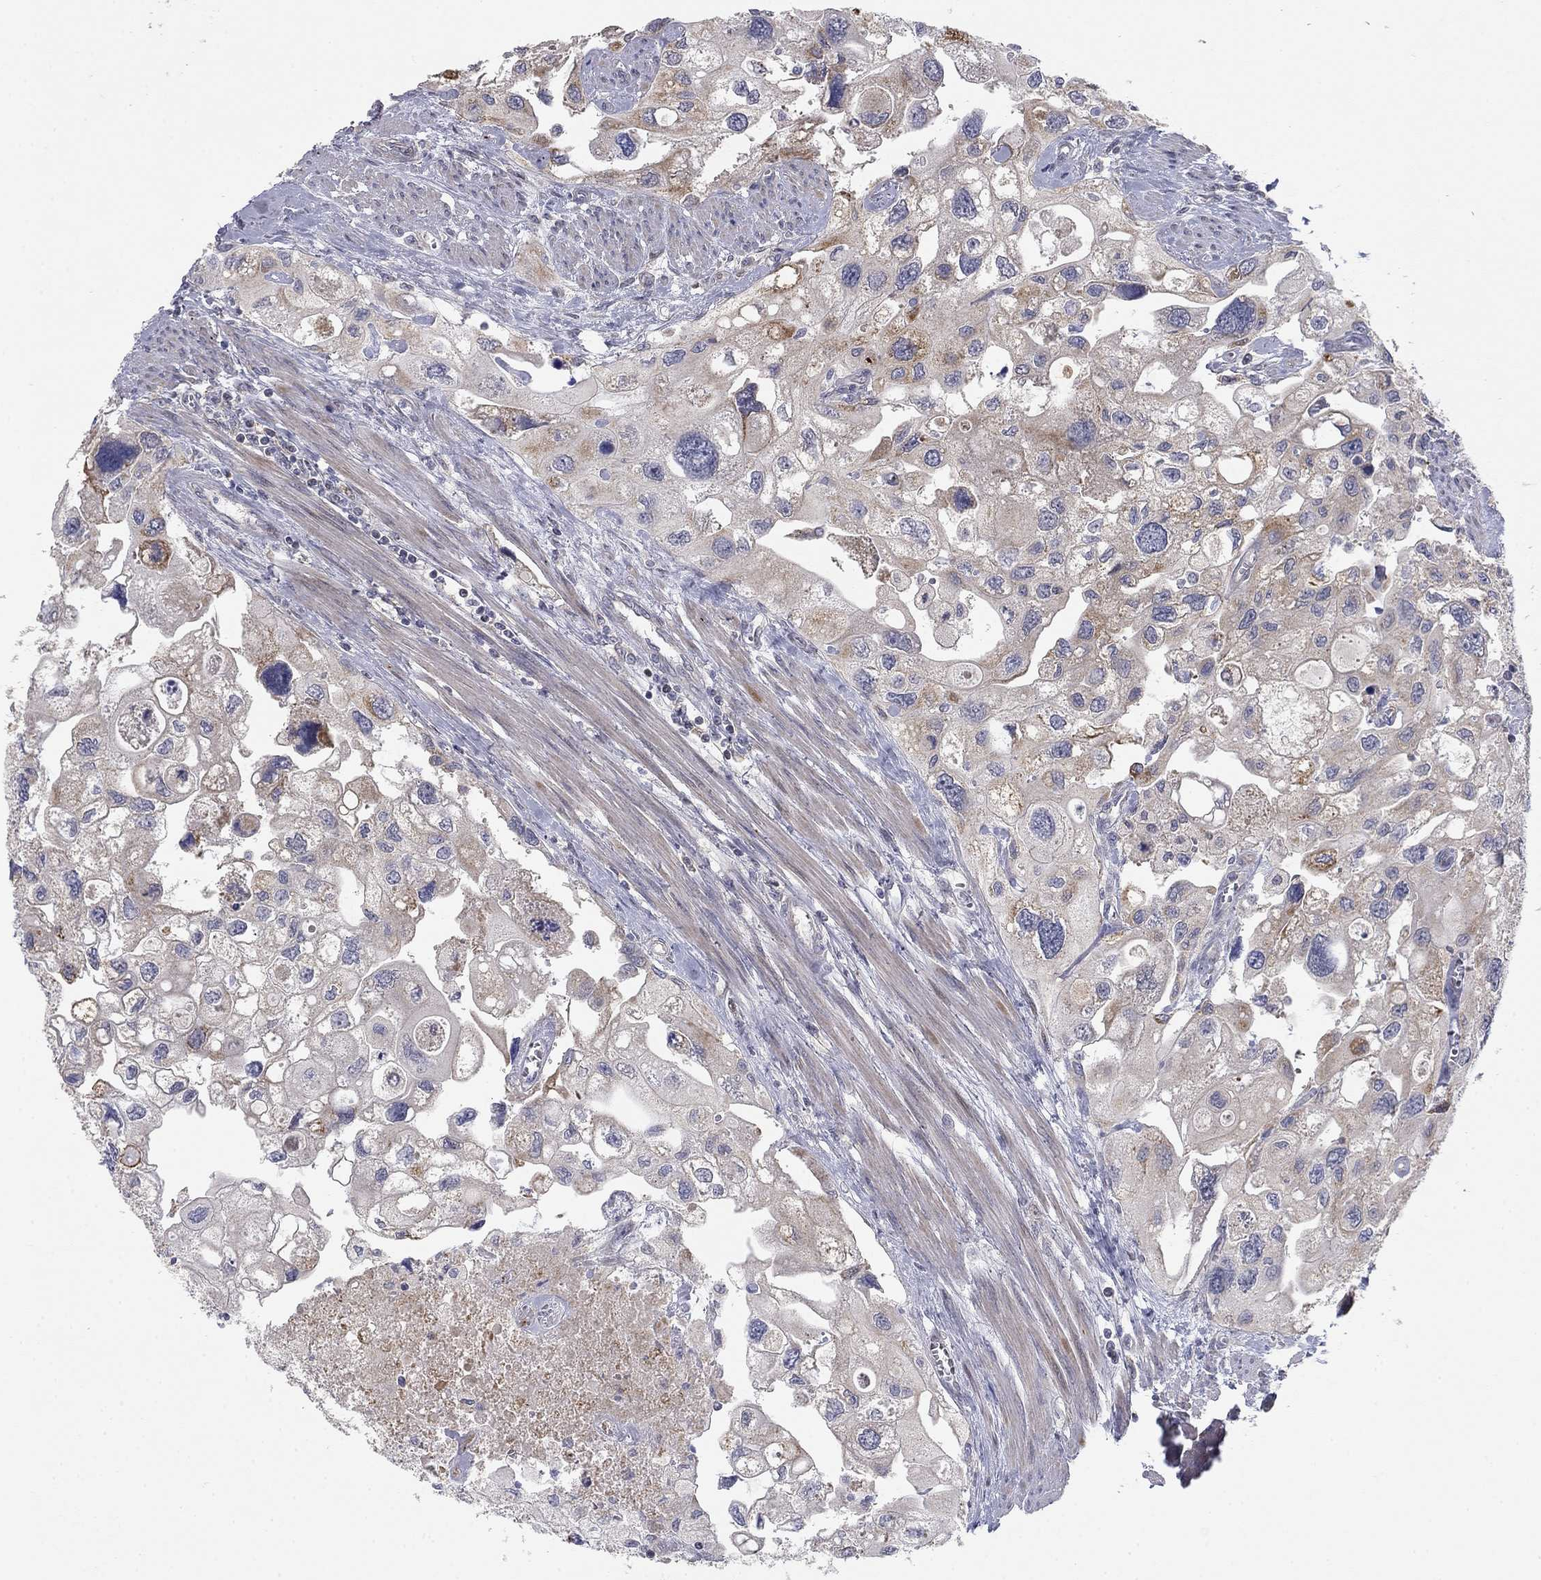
{"staining": {"intensity": "negative", "quantity": "none", "location": "none"}, "tissue": "urothelial cancer", "cell_type": "Tumor cells", "image_type": "cancer", "snomed": [{"axis": "morphology", "description": "Urothelial carcinoma, High grade"}, {"axis": "topography", "description": "Urinary bladder"}], "caption": "A high-resolution micrograph shows immunohistochemistry (IHC) staining of urothelial cancer, which shows no significant positivity in tumor cells.", "gene": "MMAA", "patient": {"sex": "male", "age": 59}}